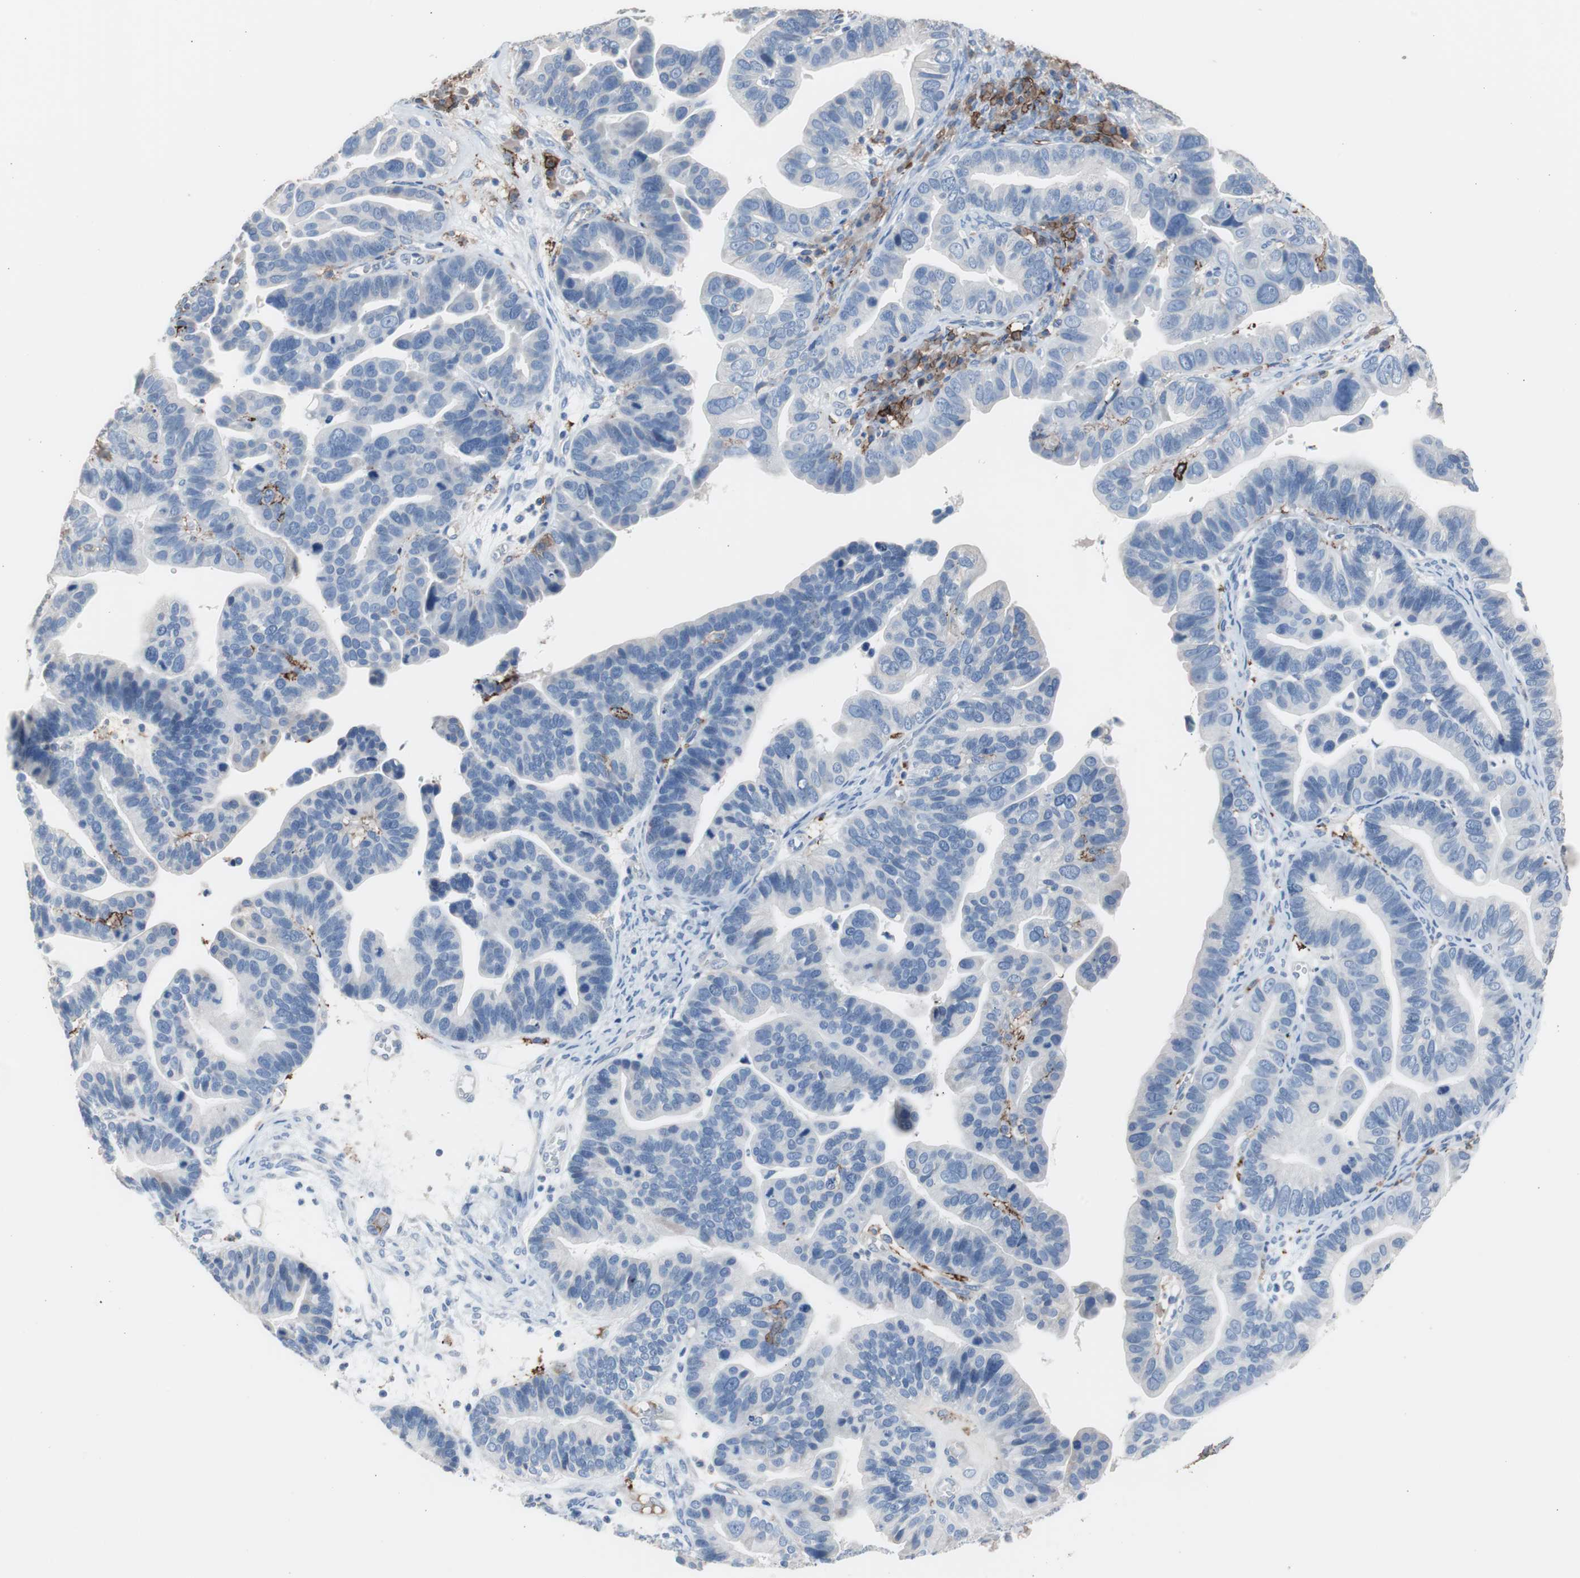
{"staining": {"intensity": "negative", "quantity": "none", "location": "none"}, "tissue": "ovarian cancer", "cell_type": "Tumor cells", "image_type": "cancer", "snomed": [{"axis": "morphology", "description": "Cystadenocarcinoma, serous, NOS"}, {"axis": "topography", "description": "Ovary"}], "caption": "High magnification brightfield microscopy of ovarian cancer (serous cystadenocarcinoma) stained with DAB (3,3'-diaminobenzidine) (brown) and counterstained with hematoxylin (blue): tumor cells show no significant staining.", "gene": "FCGR2B", "patient": {"sex": "female", "age": 56}}